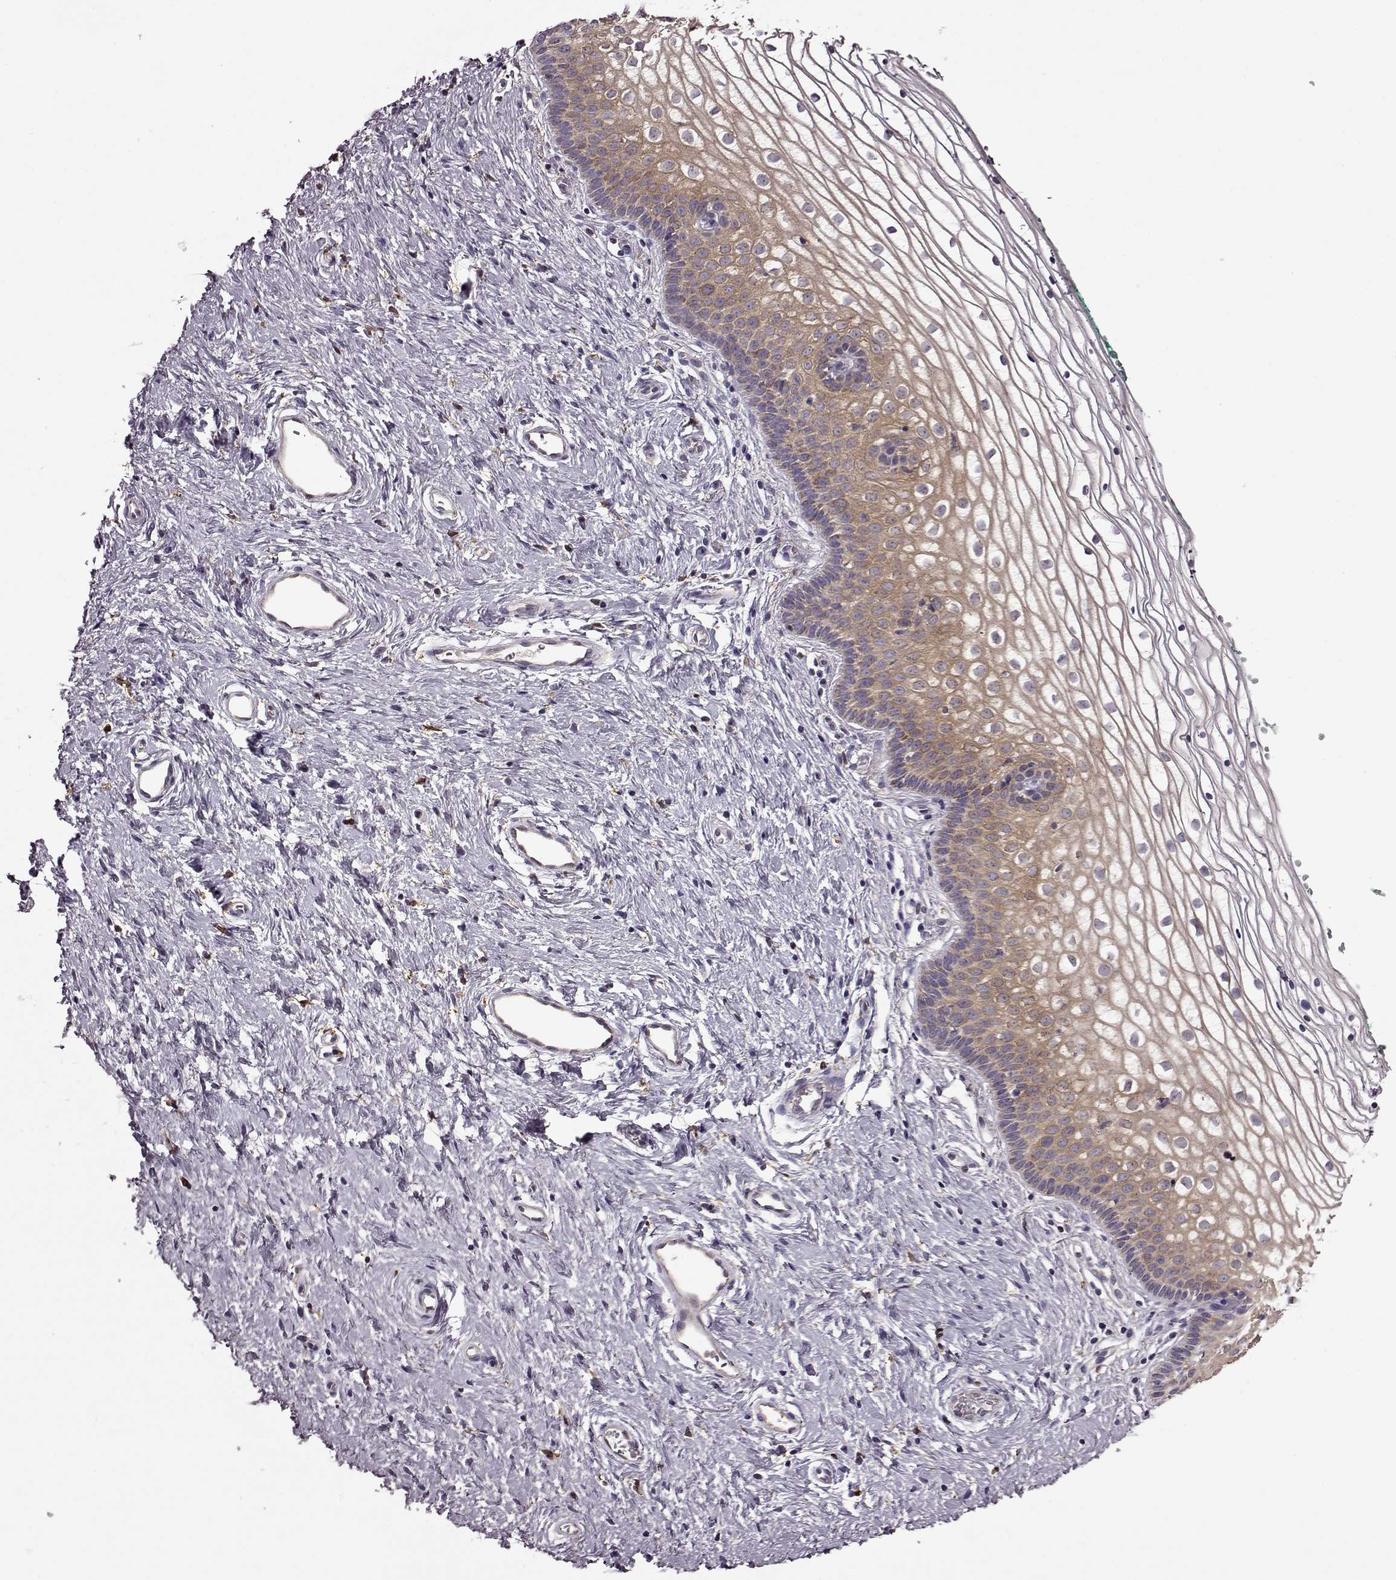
{"staining": {"intensity": "weak", "quantity": ">75%", "location": "cytoplasmic/membranous"}, "tissue": "vagina", "cell_type": "Squamous epithelial cells", "image_type": "normal", "snomed": [{"axis": "morphology", "description": "Normal tissue, NOS"}, {"axis": "topography", "description": "Vagina"}], "caption": "DAB immunohistochemical staining of benign vagina demonstrates weak cytoplasmic/membranous protein staining in approximately >75% of squamous epithelial cells. (Brightfield microscopy of DAB IHC at high magnification).", "gene": "MTSS1", "patient": {"sex": "female", "age": 36}}